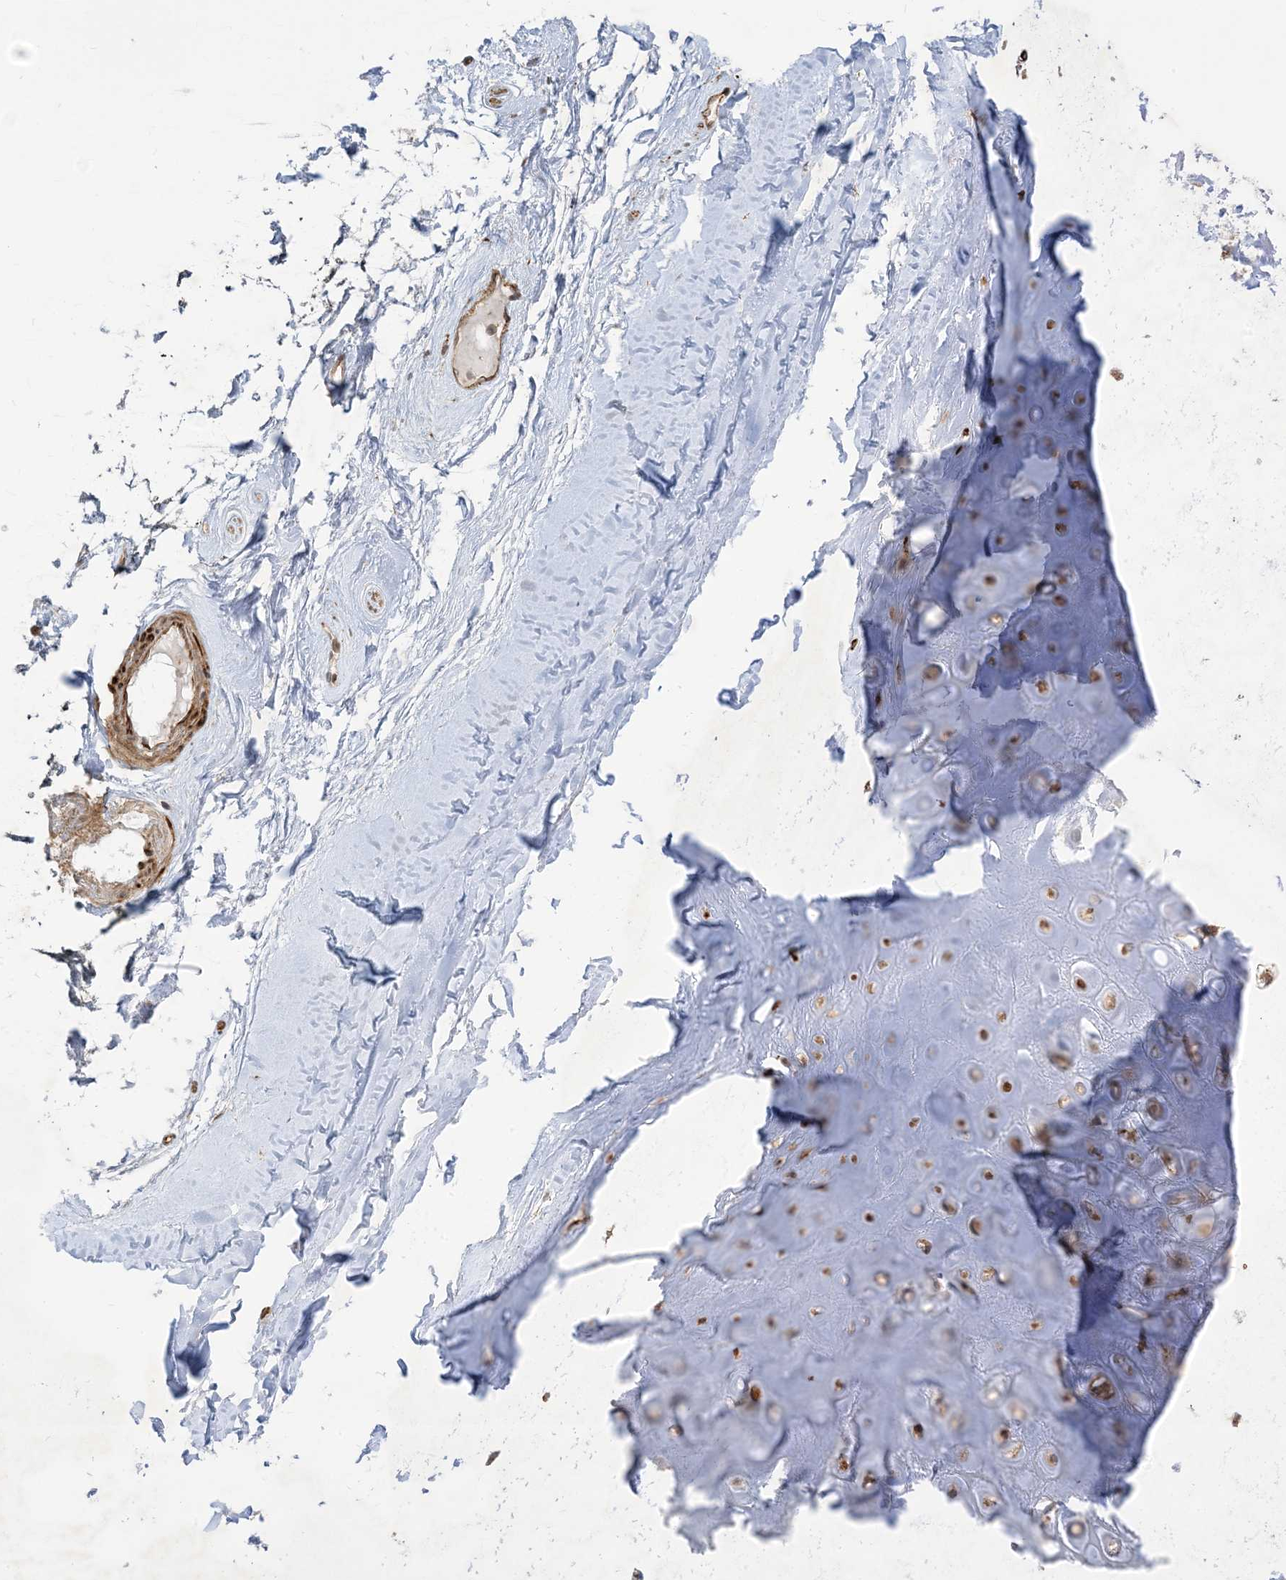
{"staining": {"intensity": "moderate", "quantity": "<25%", "location": "cytoplasmic/membranous"}, "tissue": "adipose tissue", "cell_type": "Adipocytes", "image_type": "normal", "snomed": [{"axis": "morphology", "description": "Normal tissue, NOS"}, {"axis": "morphology", "description": "Basal cell carcinoma"}, {"axis": "topography", "description": "Skin"}], "caption": "Normal adipose tissue was stained to show a protein in brown. There is low levels of moderate cytoplasmic/membranous expression in approximately <25% of adipocytes.", "gene": "SOGA3", "patient": {"sex": "female", "age": 89}}